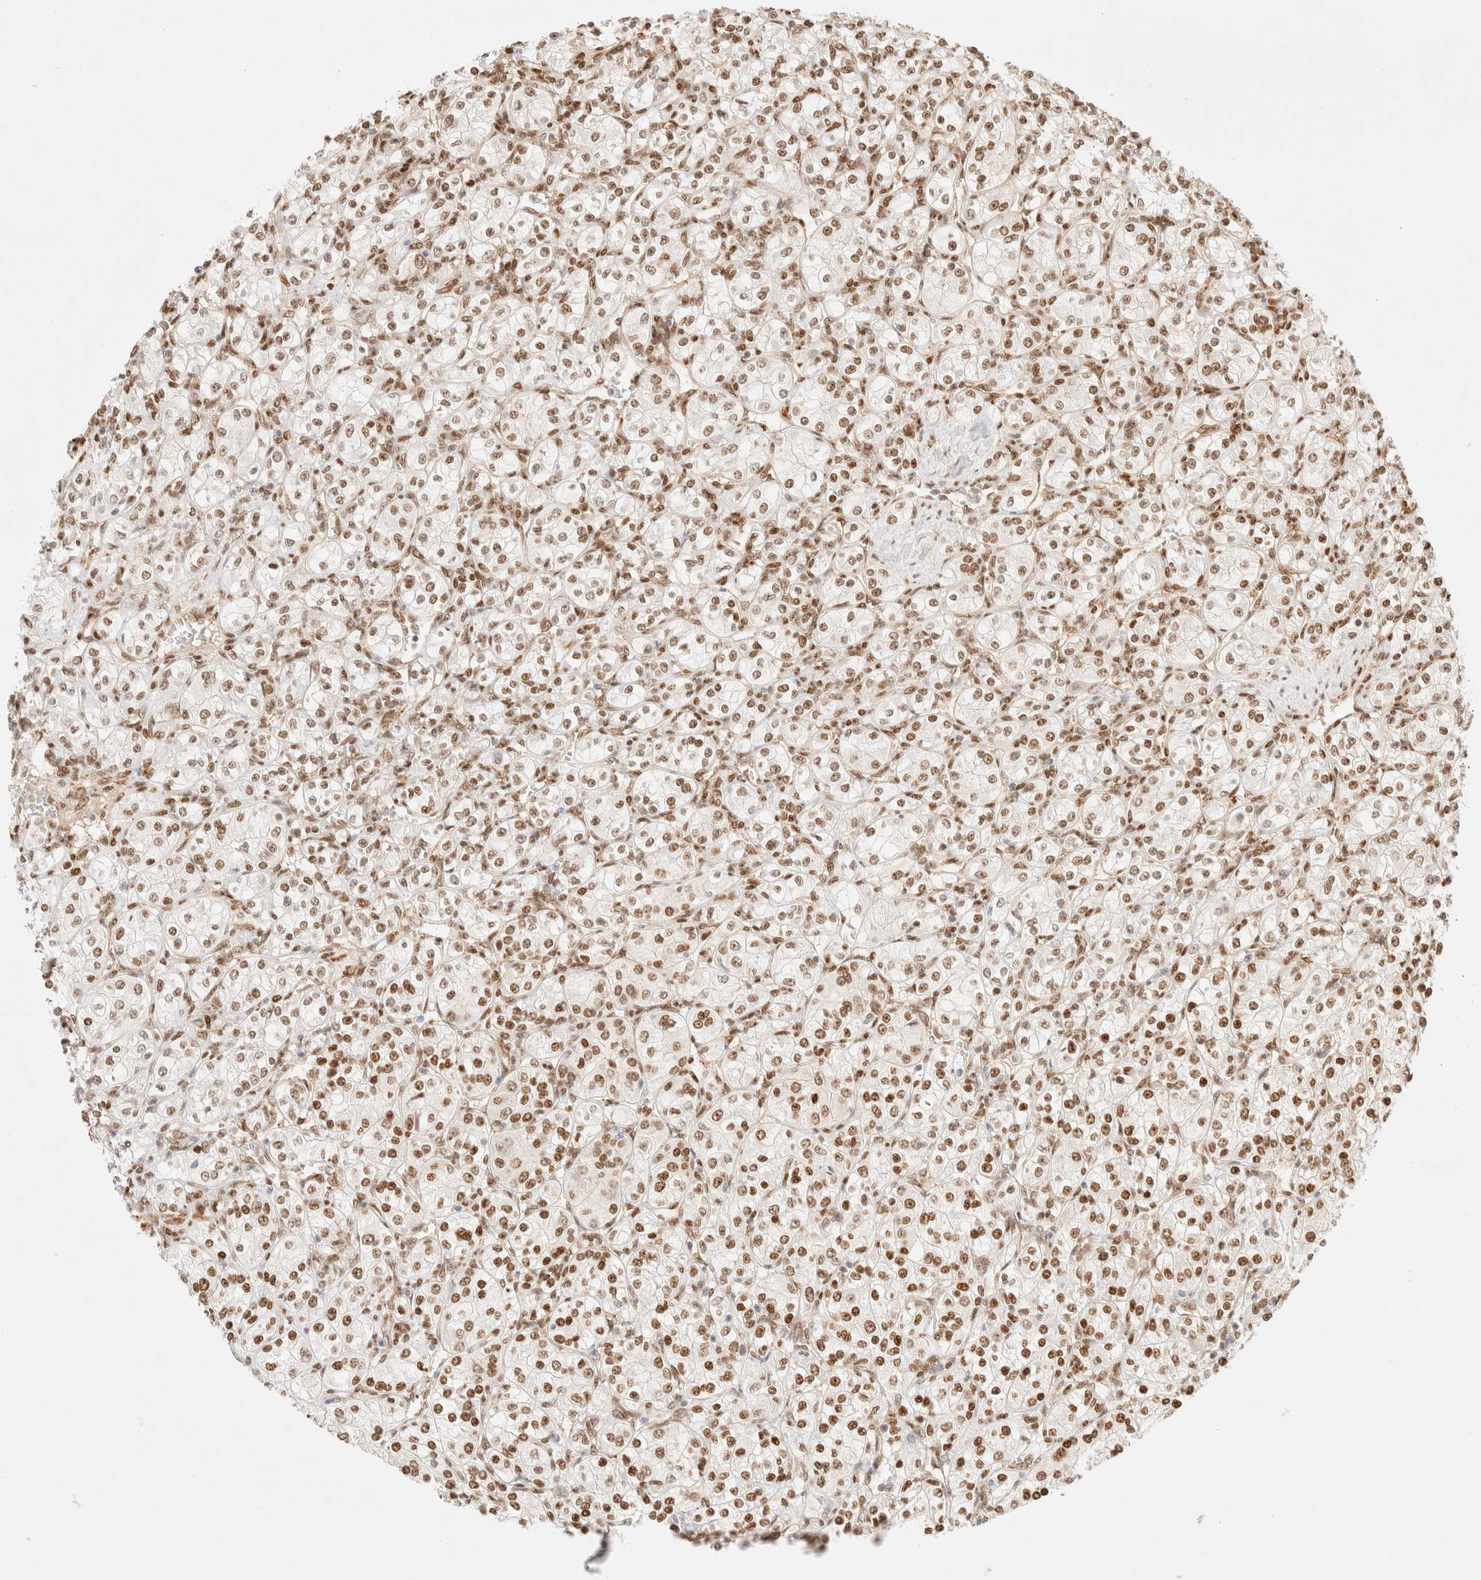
{"staining": {"intensity": "moderate", "quantity": ">75%", "location": "nuclear"}, "tissue": "renal cancer", "cell_type": "Tumor cells", "image_type": "cancer", "snomed": [{"axis": "morphology", "description": "Adenocarcinoma, NOS"}, {"axis": "topography", "description": "Kidney"}], "caption": "Immunohistochemical staining of renal cancer reveals moderate nuclear protein staining in about >75% of tumor cells.", "gene": "ZNF768", "patient": {"sex": "male", "age": 77}}